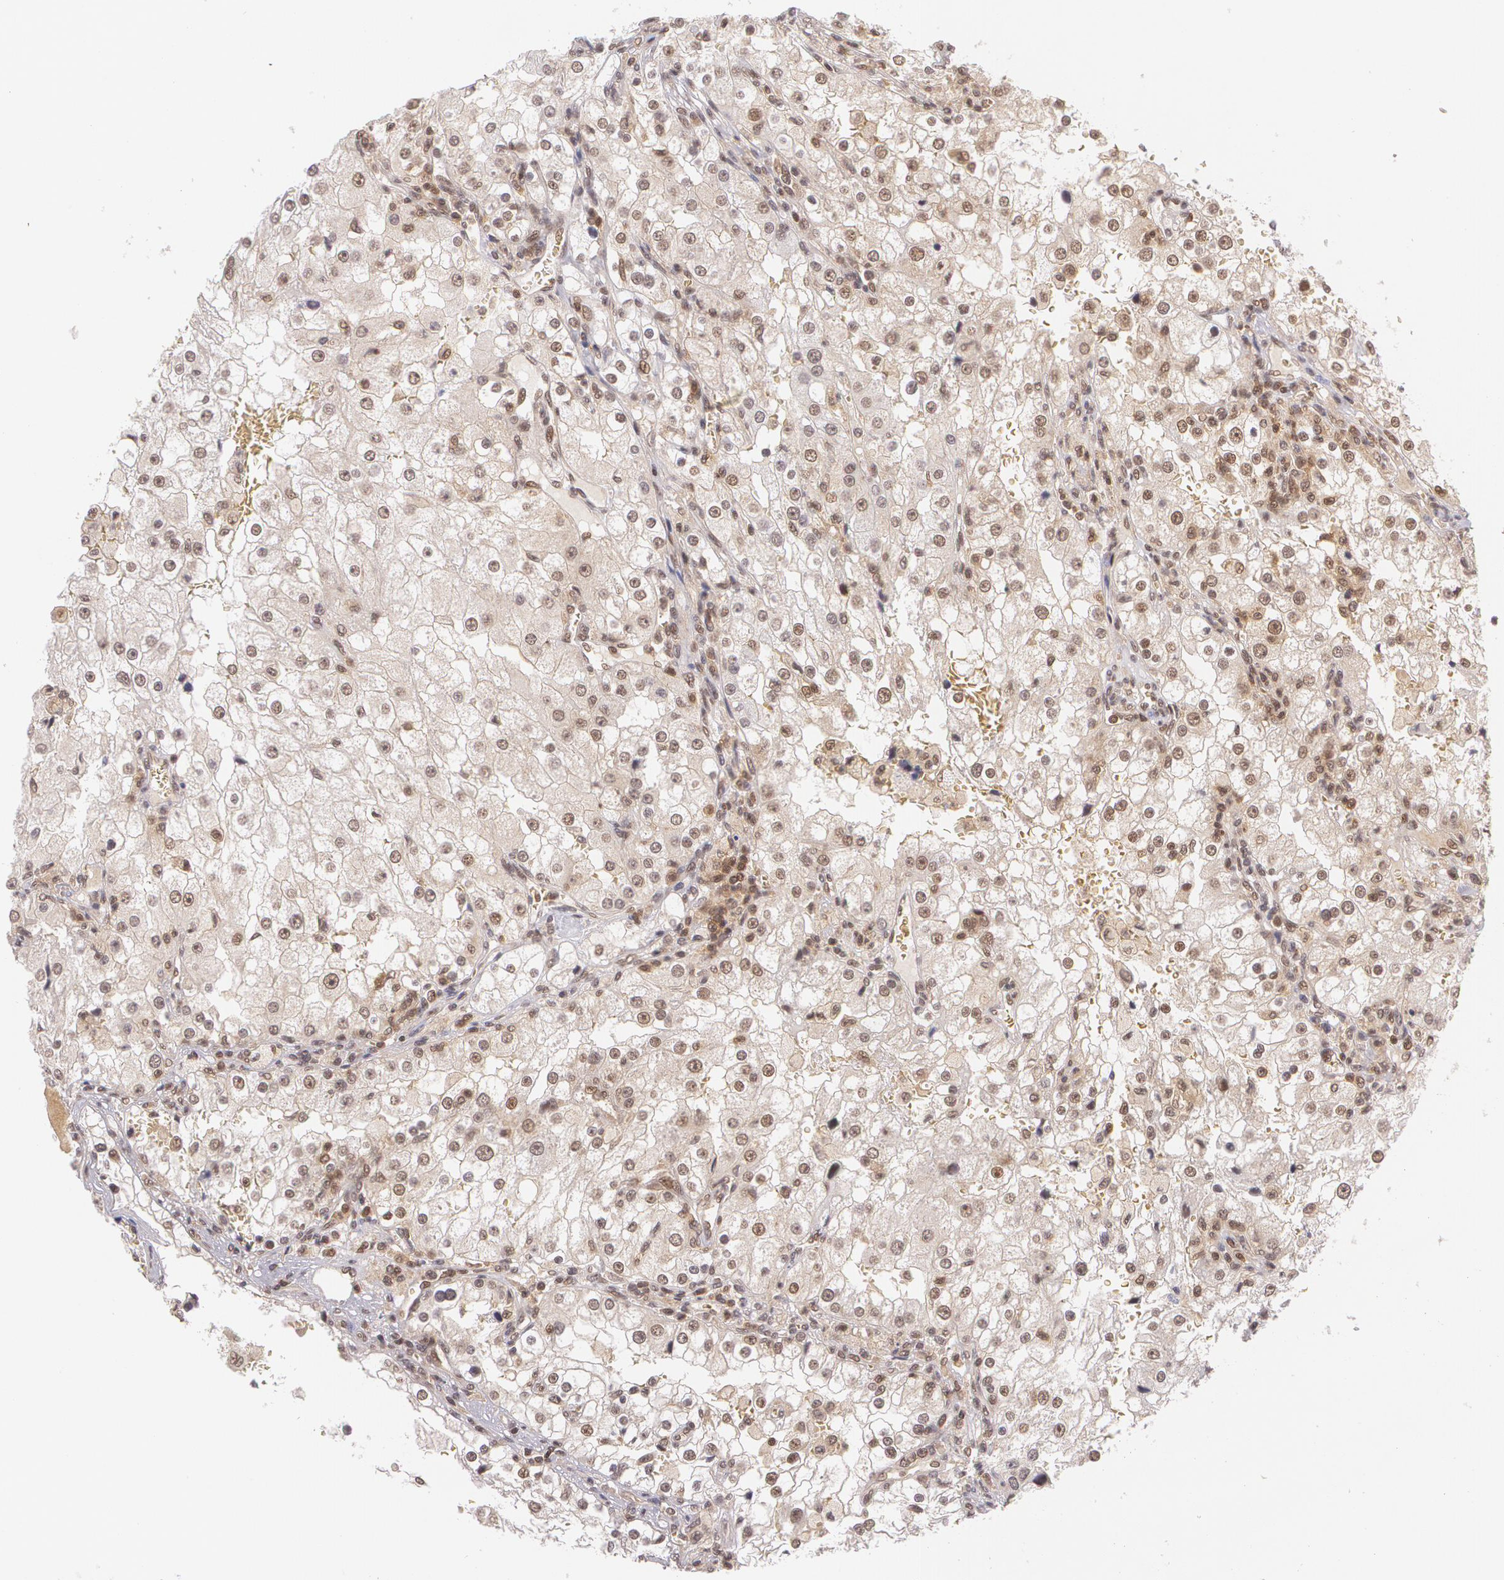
{"staining": {"intensity": "weak", "quantity": "25%-75%", "location": "cytoplasmic/membranous,nuclear"}, "tissue": "renal cancer", "cell_type": "Tumor cells", "image_type": "cancer", "snomed": [{"axis": "morphology", "description": "Adenocarcinoma, NOS"}, {"axis": "topography", "description": "Kidney"}], "caption": "Immunohistochemistry image of renal cancer stained for a protein (brown), which reveals low levels of weak cytoplasmic/membranous and nuclear expression in about 25%-75% of tumor cells.", "gene": "CUL2", "patient": {"sex": "female", "age": 74}}